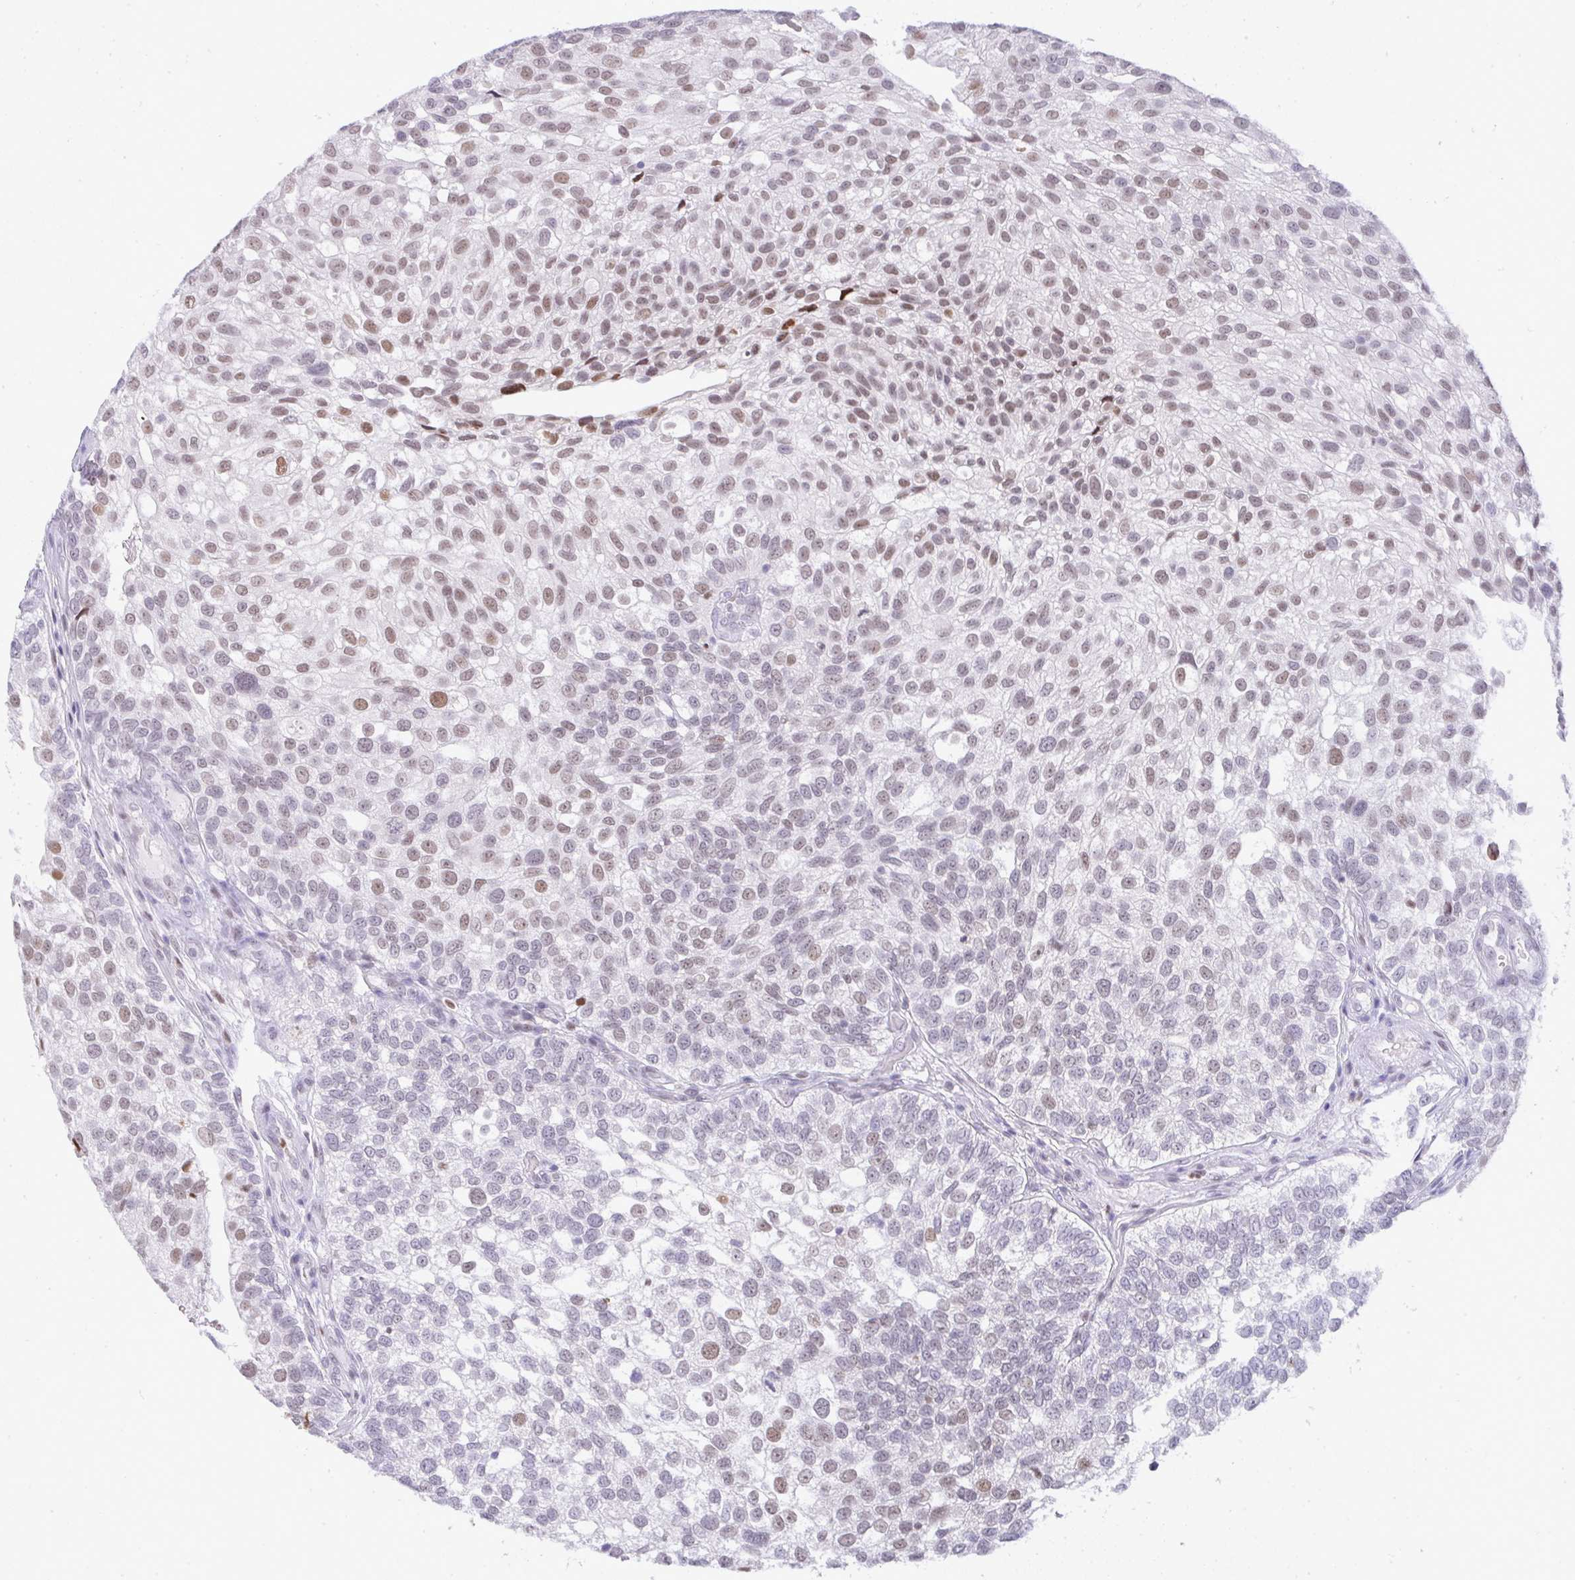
{"staining": {"intensity": "moderate", "quantity": "25%-75%", "location": "nuclear"}, "tissue": "urothelial cancer", "cell_type": "Tumor cells", "image_type": "cancer", "snomed": [{"axis": "morphology", "description": "Urothelial carcinoma, NOS"}, {"axis": "topography", "description": "Urinary bladder"}], "caption": "A brown stain highlights moderate nuclear staining of a protein in urothelial cancer tumor cells. Using DAB (brown) and hematoxylin (blue) stains, captured at high magnification using brightfield microscopy.", "gene": "BBX", "patient": {"sex": "male", "age": 87}}